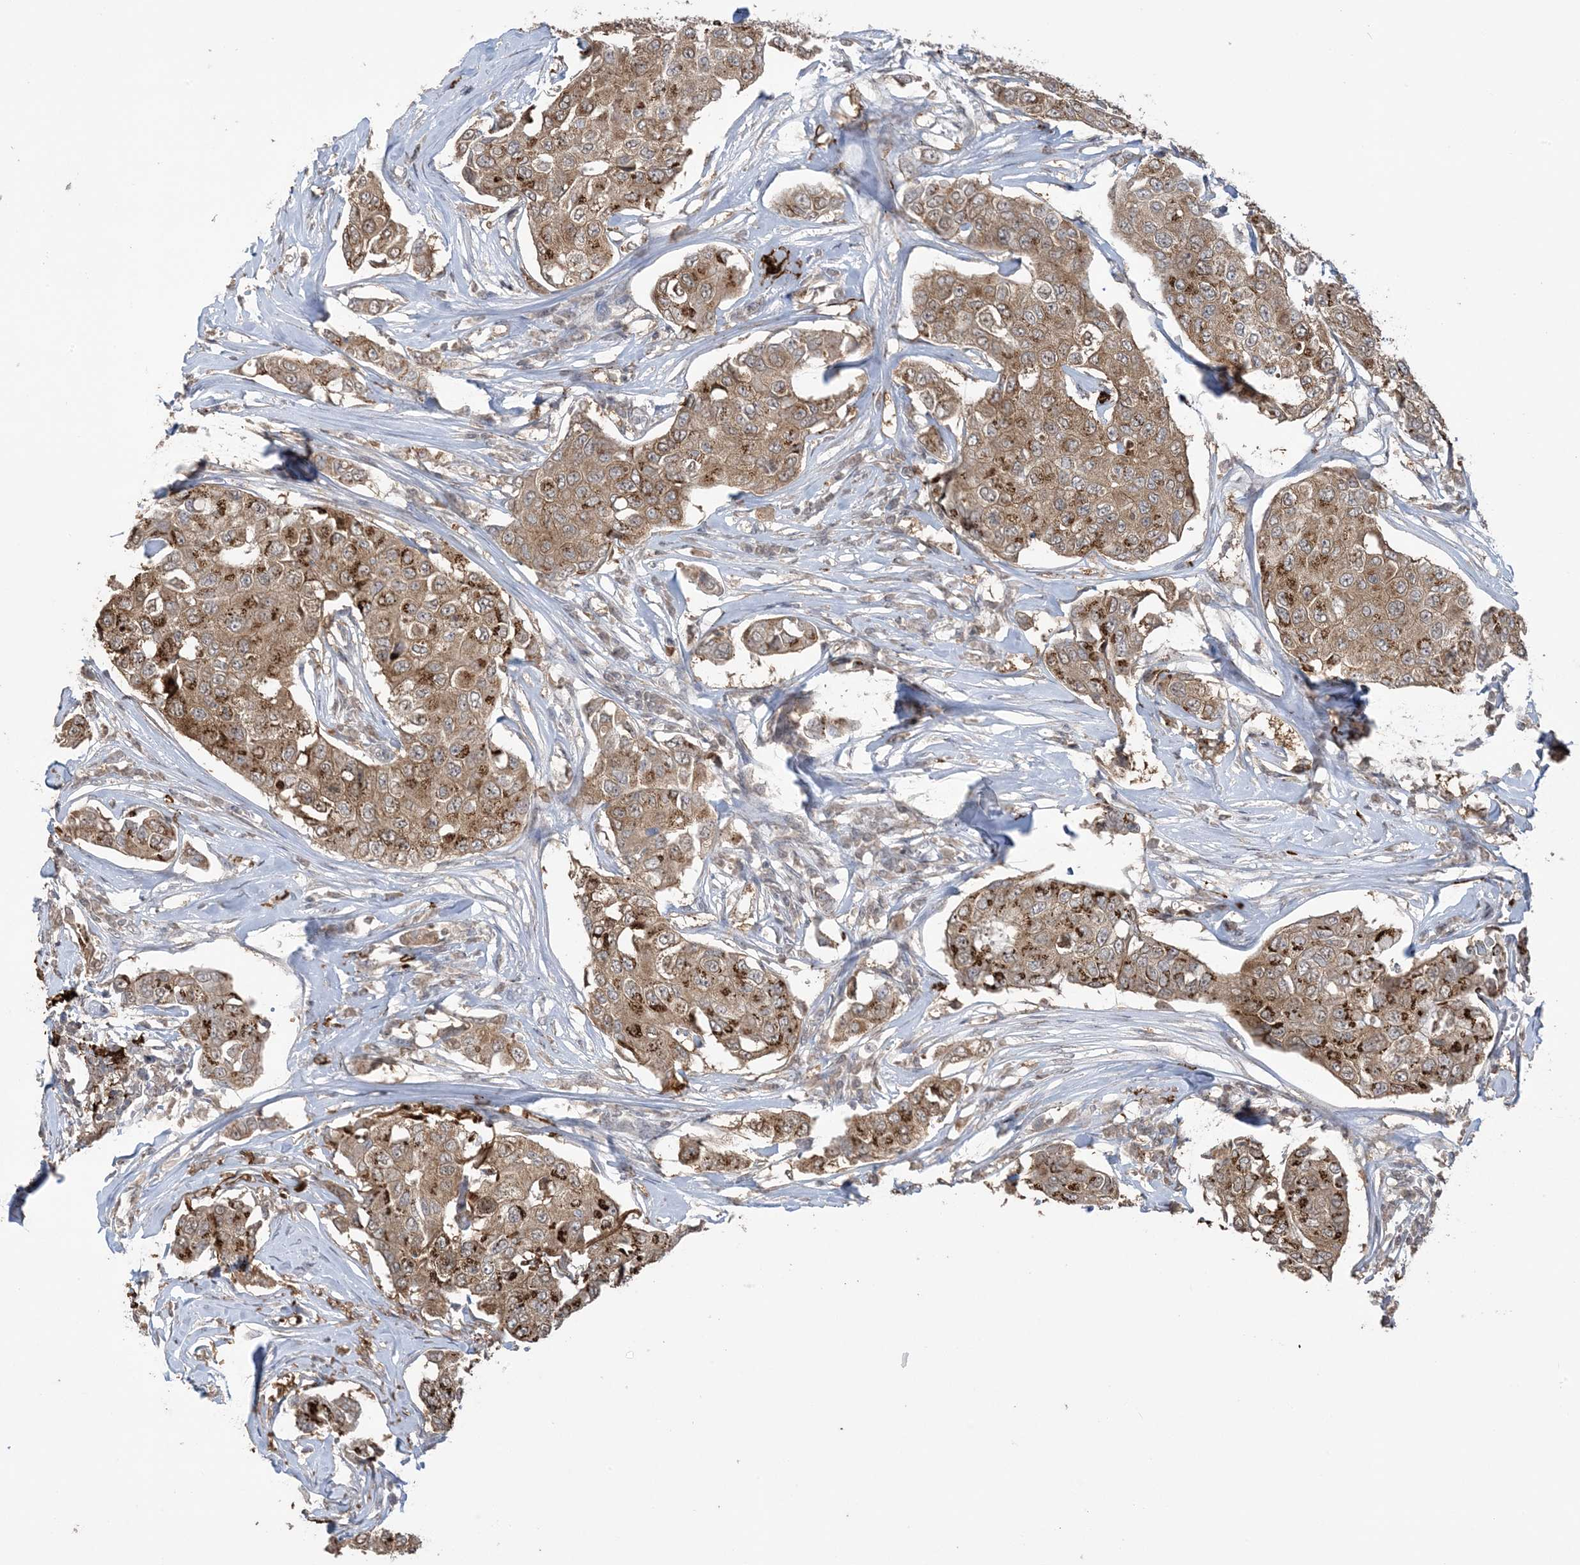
{"staining": {"intensity": "moderate", "quantity": ">75%", "location": "cytoplasmic/membranous"}, "tissue": "breast cancer", "cell_type": "Tumor cells", "image_type": "cancer", "snomed": [{"axis": "morphology", "description": "Duct carcinoma"}, {"axis": "topography", "description": "Breast"}], "caption": "Human breast cancer (invasive ductal carcinoma) stained with a protein marker exhibits moderate staining in tumor cells.", "gene": "XRN1", "patient": {"sex": "female", "age": 80}}